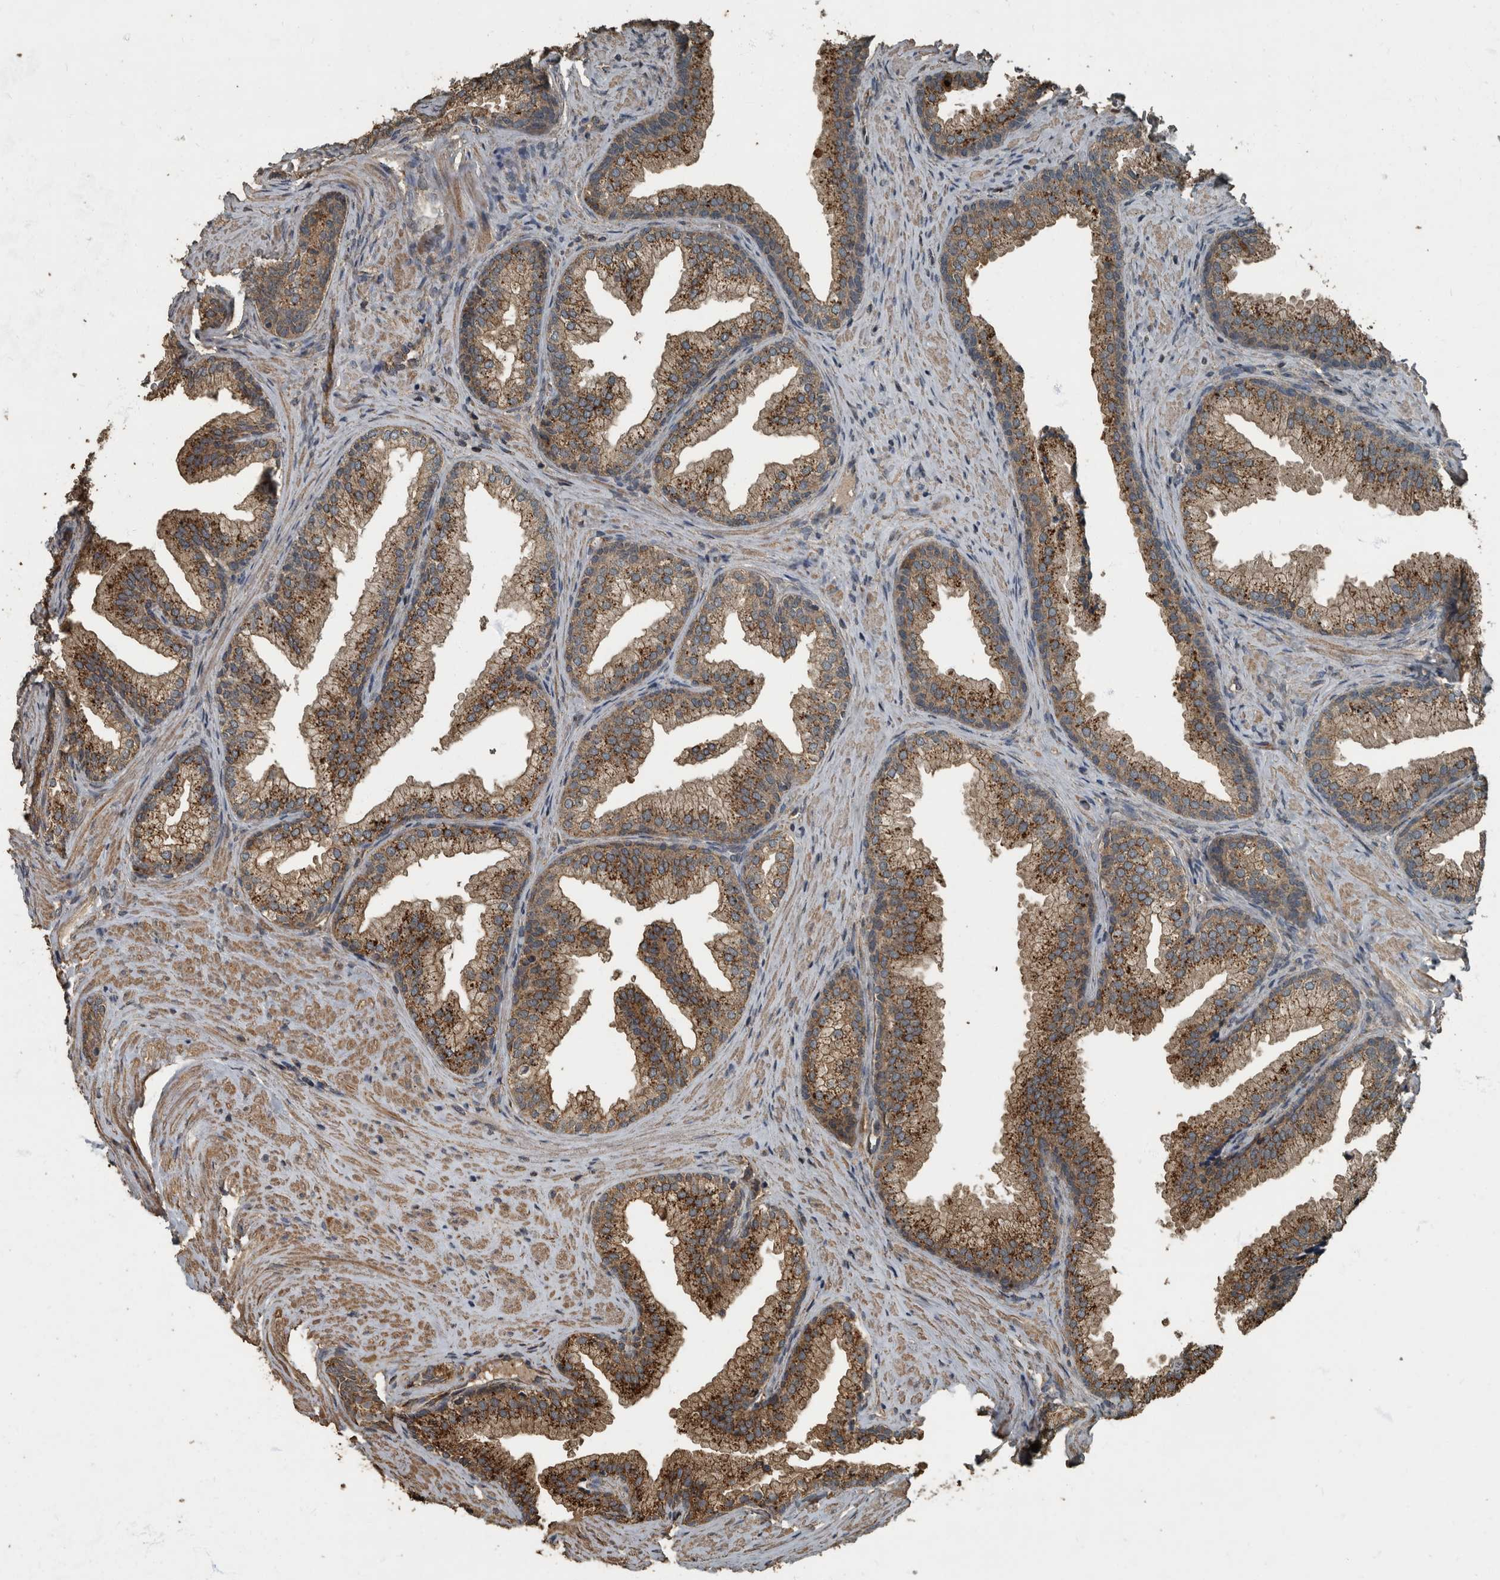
{"staining": {"intensity": "moderate", "quantity": ">75%", "location": "cytoplasmic/membranous"}, "tissue": "prostate", "cell_type": "Glandular cells", "image_type": "normal", "snomed": [{"axis": "morphology", "description": "Normal tissue, NOS"}, {"axis": "topography", "description": "Prostate"}], "caption": "A brown stain labels moderate cytoplasmic/membranous positivity of a protein in glandular cells of normal prostate. (DAB IHC with brightfield microscopy, high magnification).", "gene": "IL15RA", "patient": {"sex": "male", "age": 76}}